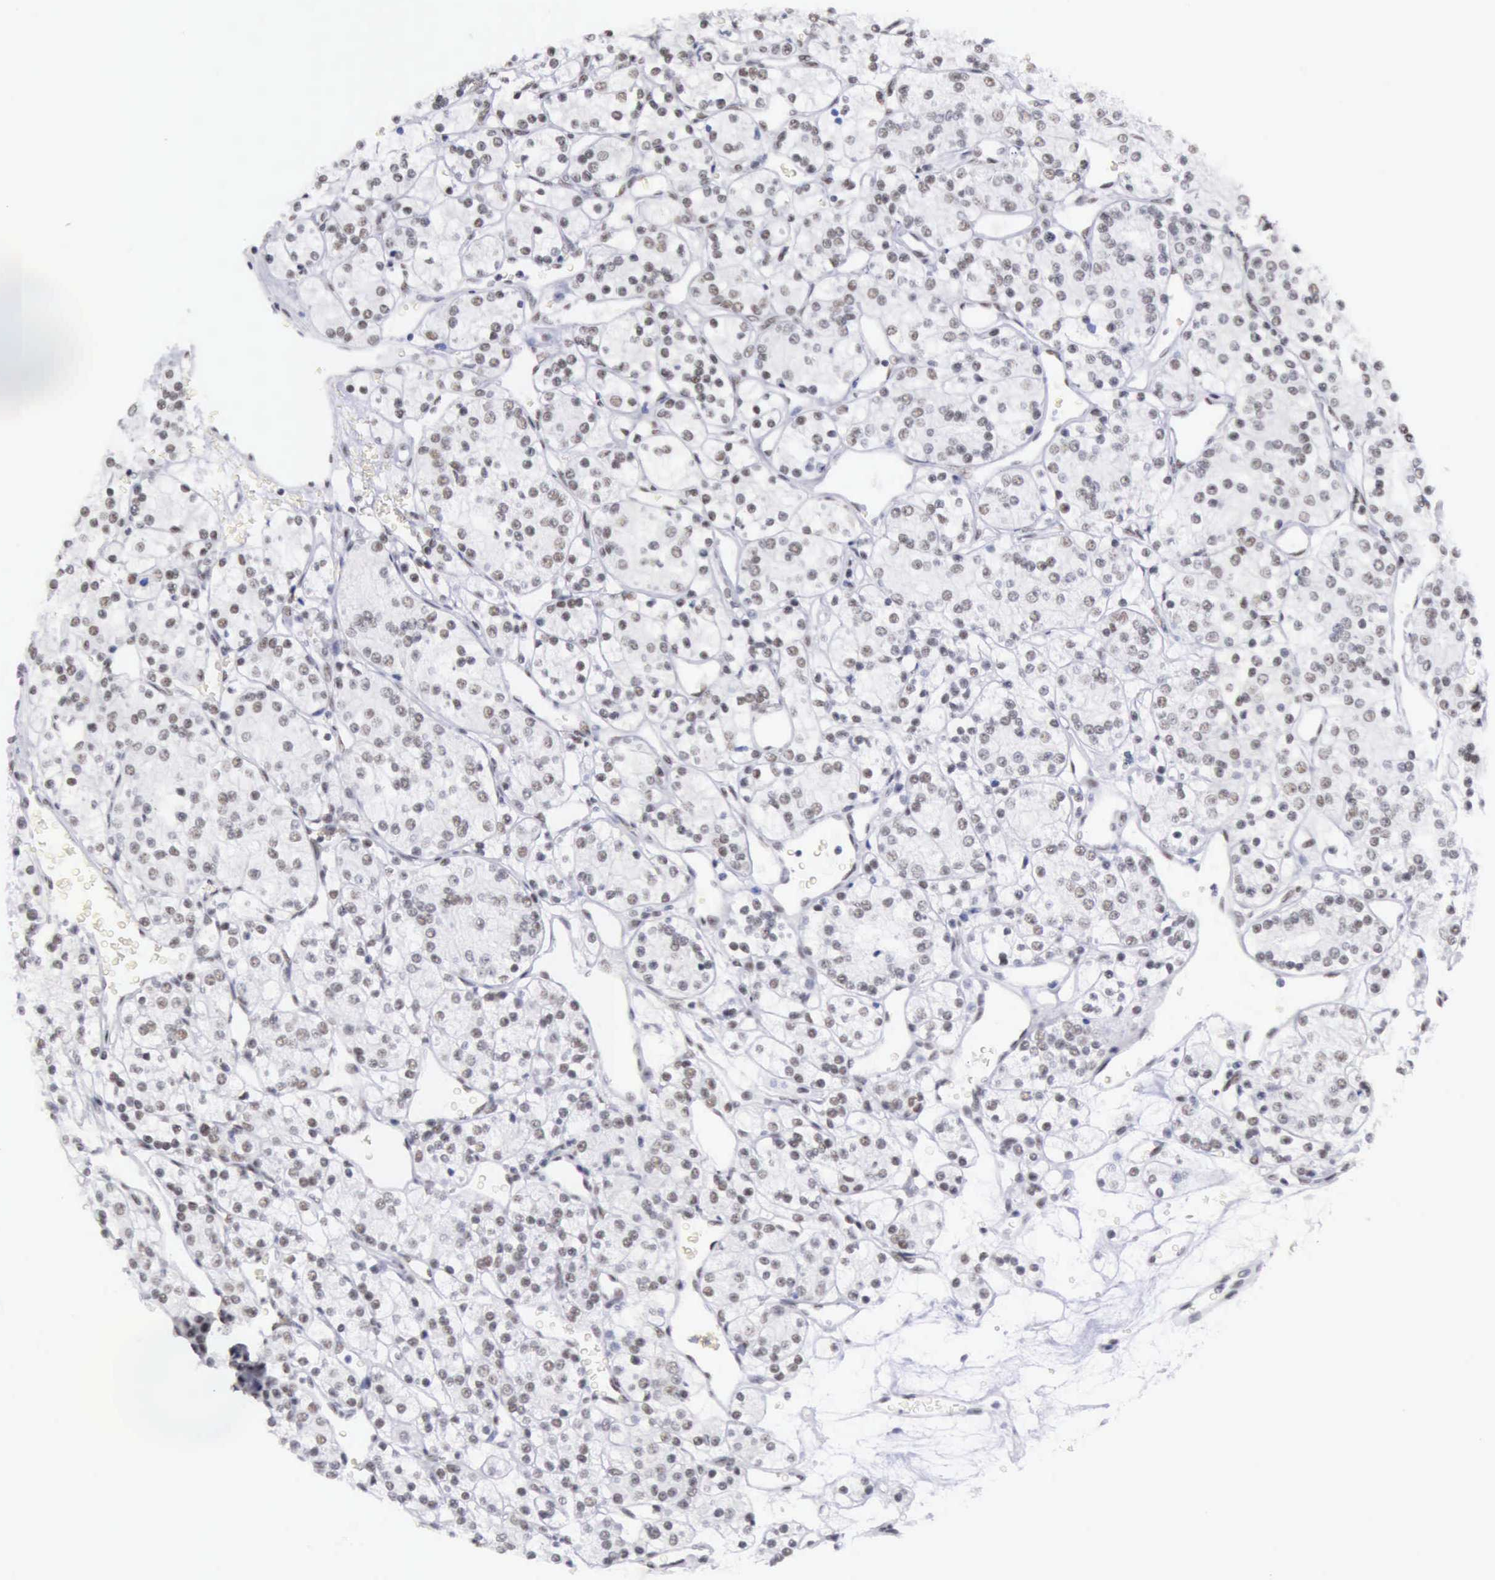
{"staining": {"intensity": "weak", "quantity": "25%-75%", "location": "nuclear"}, "tissue": "renal cancer", "cell_type": "Tumor cells", "image_type": "cancer", "snomed": [{"axis": "morphology", "description": "Adenocarcinoma, NOS"}, {"axis": "topography", "description": "Kidney"}], "caption": "Renal cancer (adenocarcinoma) stained with a brown dye shows weak nuclear positive staining in approximately 25%-75% of tumor cells.", "gene": "EP300", "patient": {"sex": "female", "age": 62}}